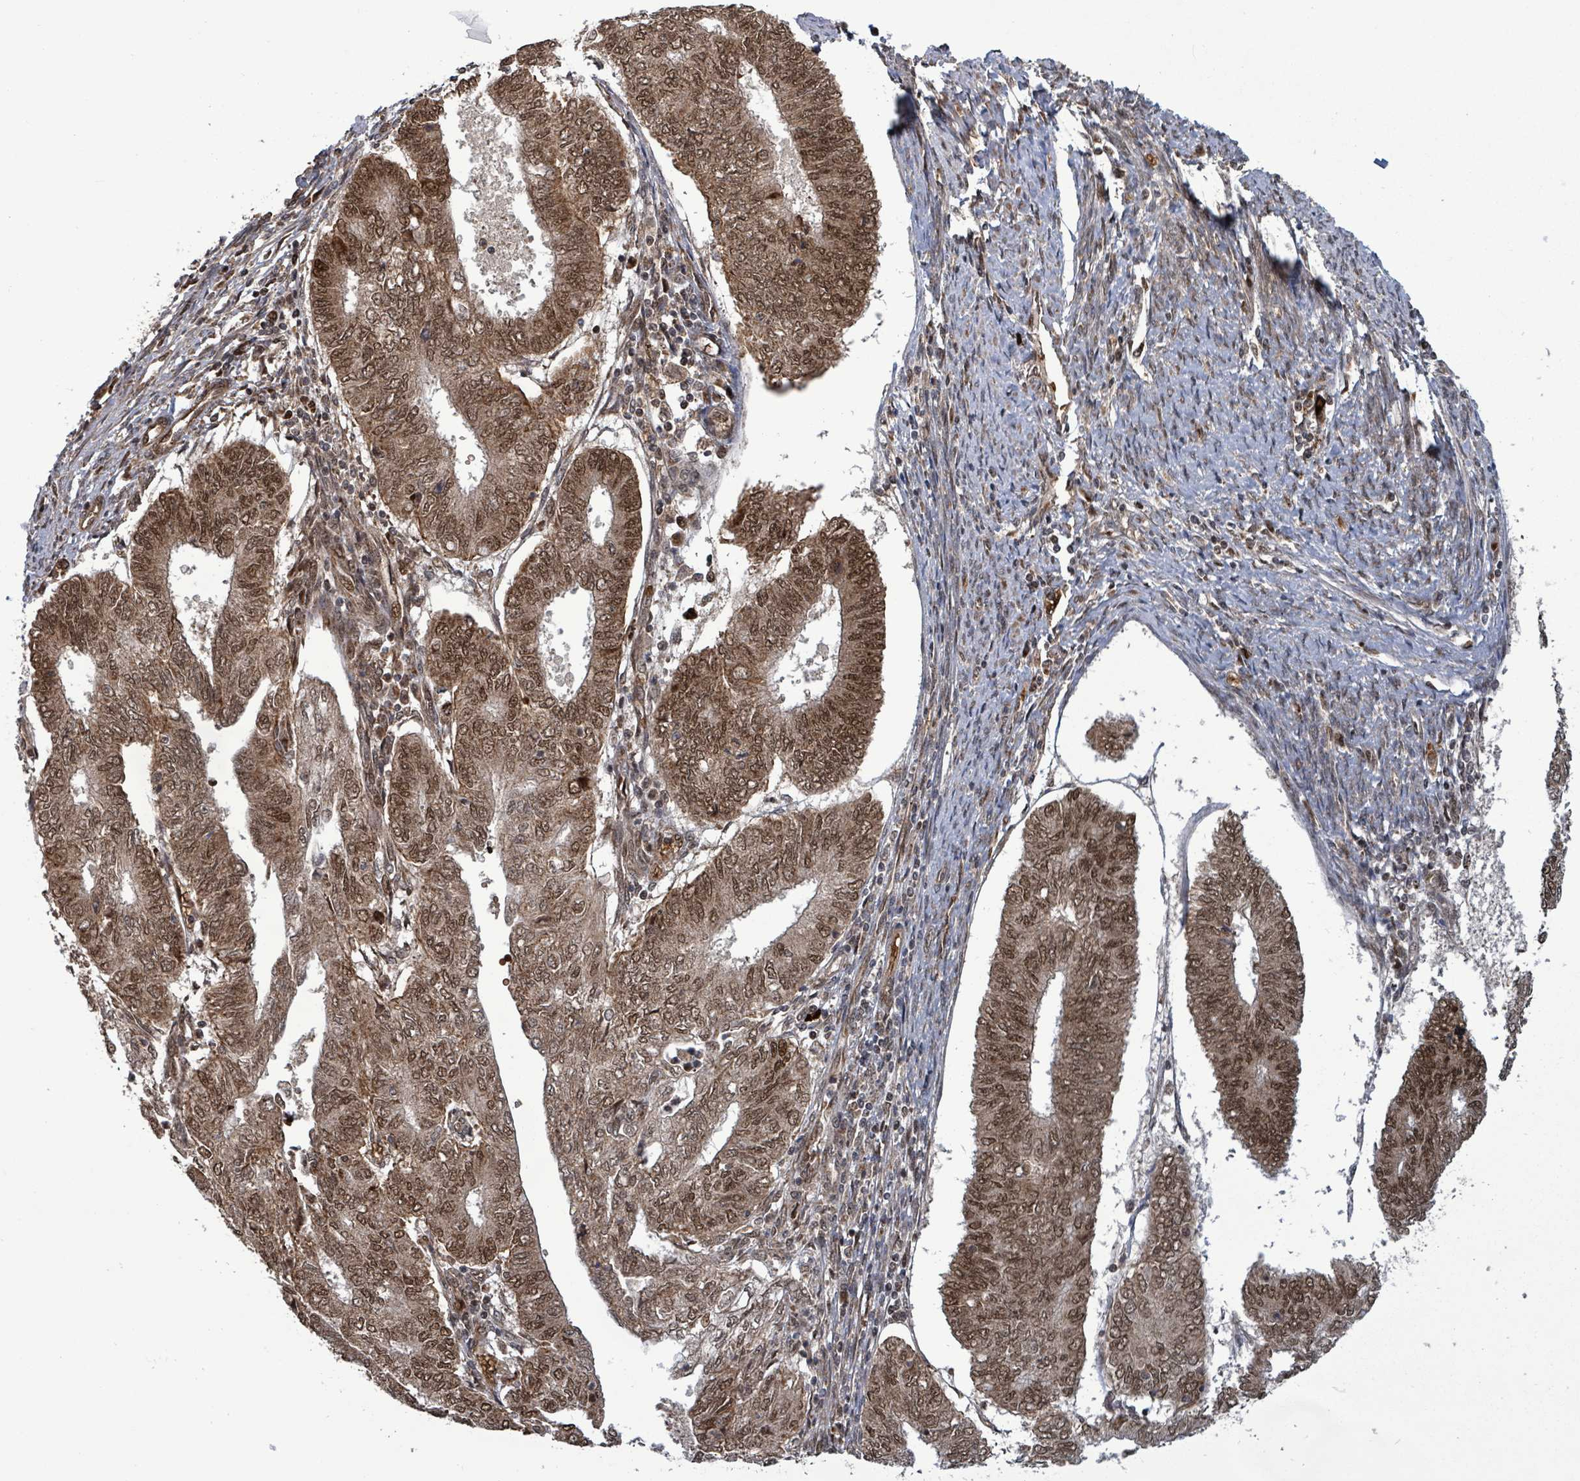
{"staining": {"intensity": "moderate", "quantity": ">75%", "location": "nuclear"}, "tissue": "endometrial cancer", "cell_type": "Tumor cells", "image_type": "cancer", "snomed": [{"axis": "morphology", "description": "Adenocarcinoma, NOS"}, {"axis": "topography", "description": "Endometrium"}], "caption": "Endometrial adenocarcinoma stained with DAB IHC reveals medium levels of moderate nuclear positivity in about >75% of tumor cells.", "gene": "PATZ1", "patient": {"sex": "female", "age": 68}}